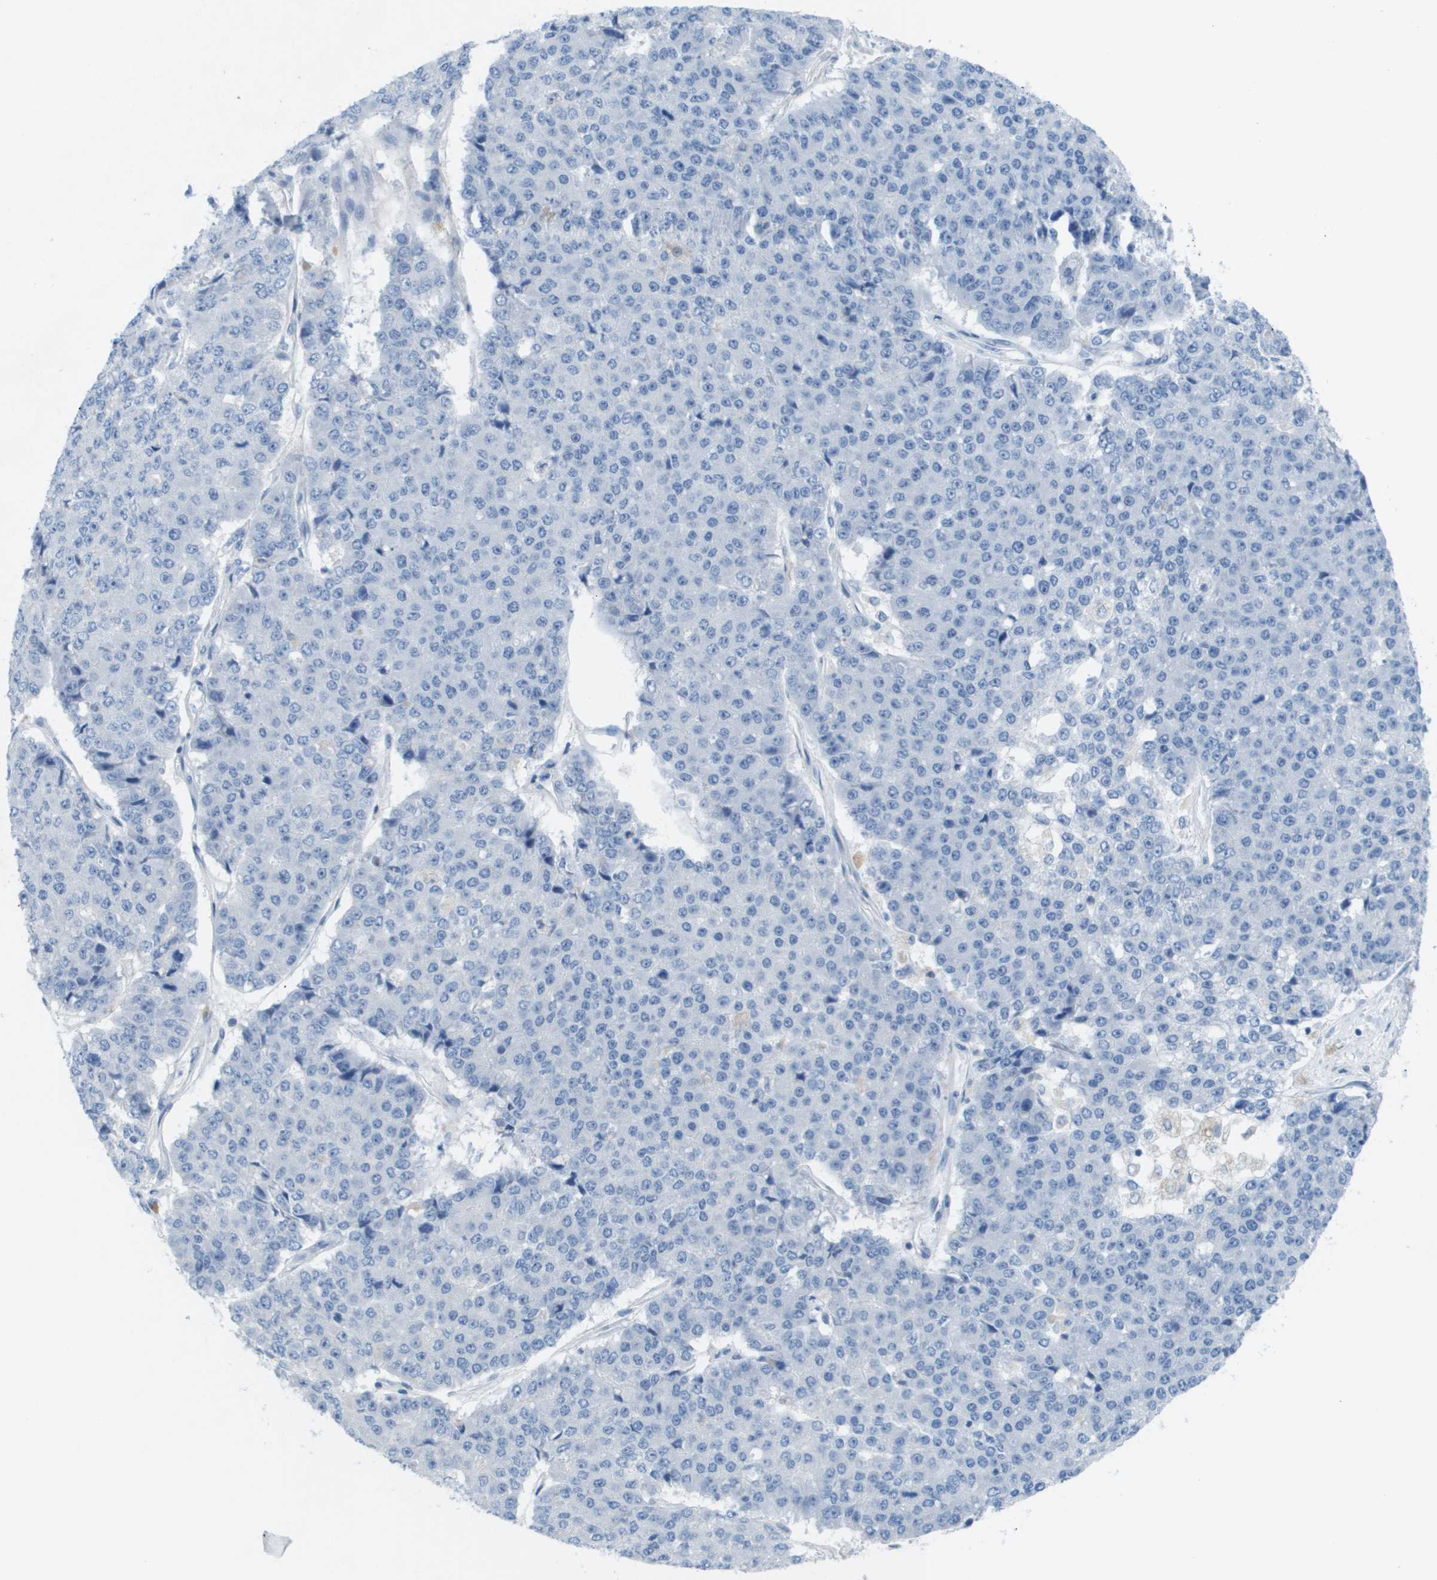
{"staining": {"intensity": "negative", "quantity": "none", "location": "none"}, "tissue": "pancreatic cancer", "cell_type": "Tumor cells", "image_type": "cancer", "snomed": [{"axis": "morphology", "description": "Adenocarcinoma, NOS"}, {"axis": "topography", "description": "Pancreas"}], "caption": "Immunohistochemical staining of pancreatic cancer (adenocarcinoma) exhibits no significant staining in tumor cells. Nuclei are stained in blue.", "gene": "GPR18", "patient": {"sex": "male", "age": 50}}